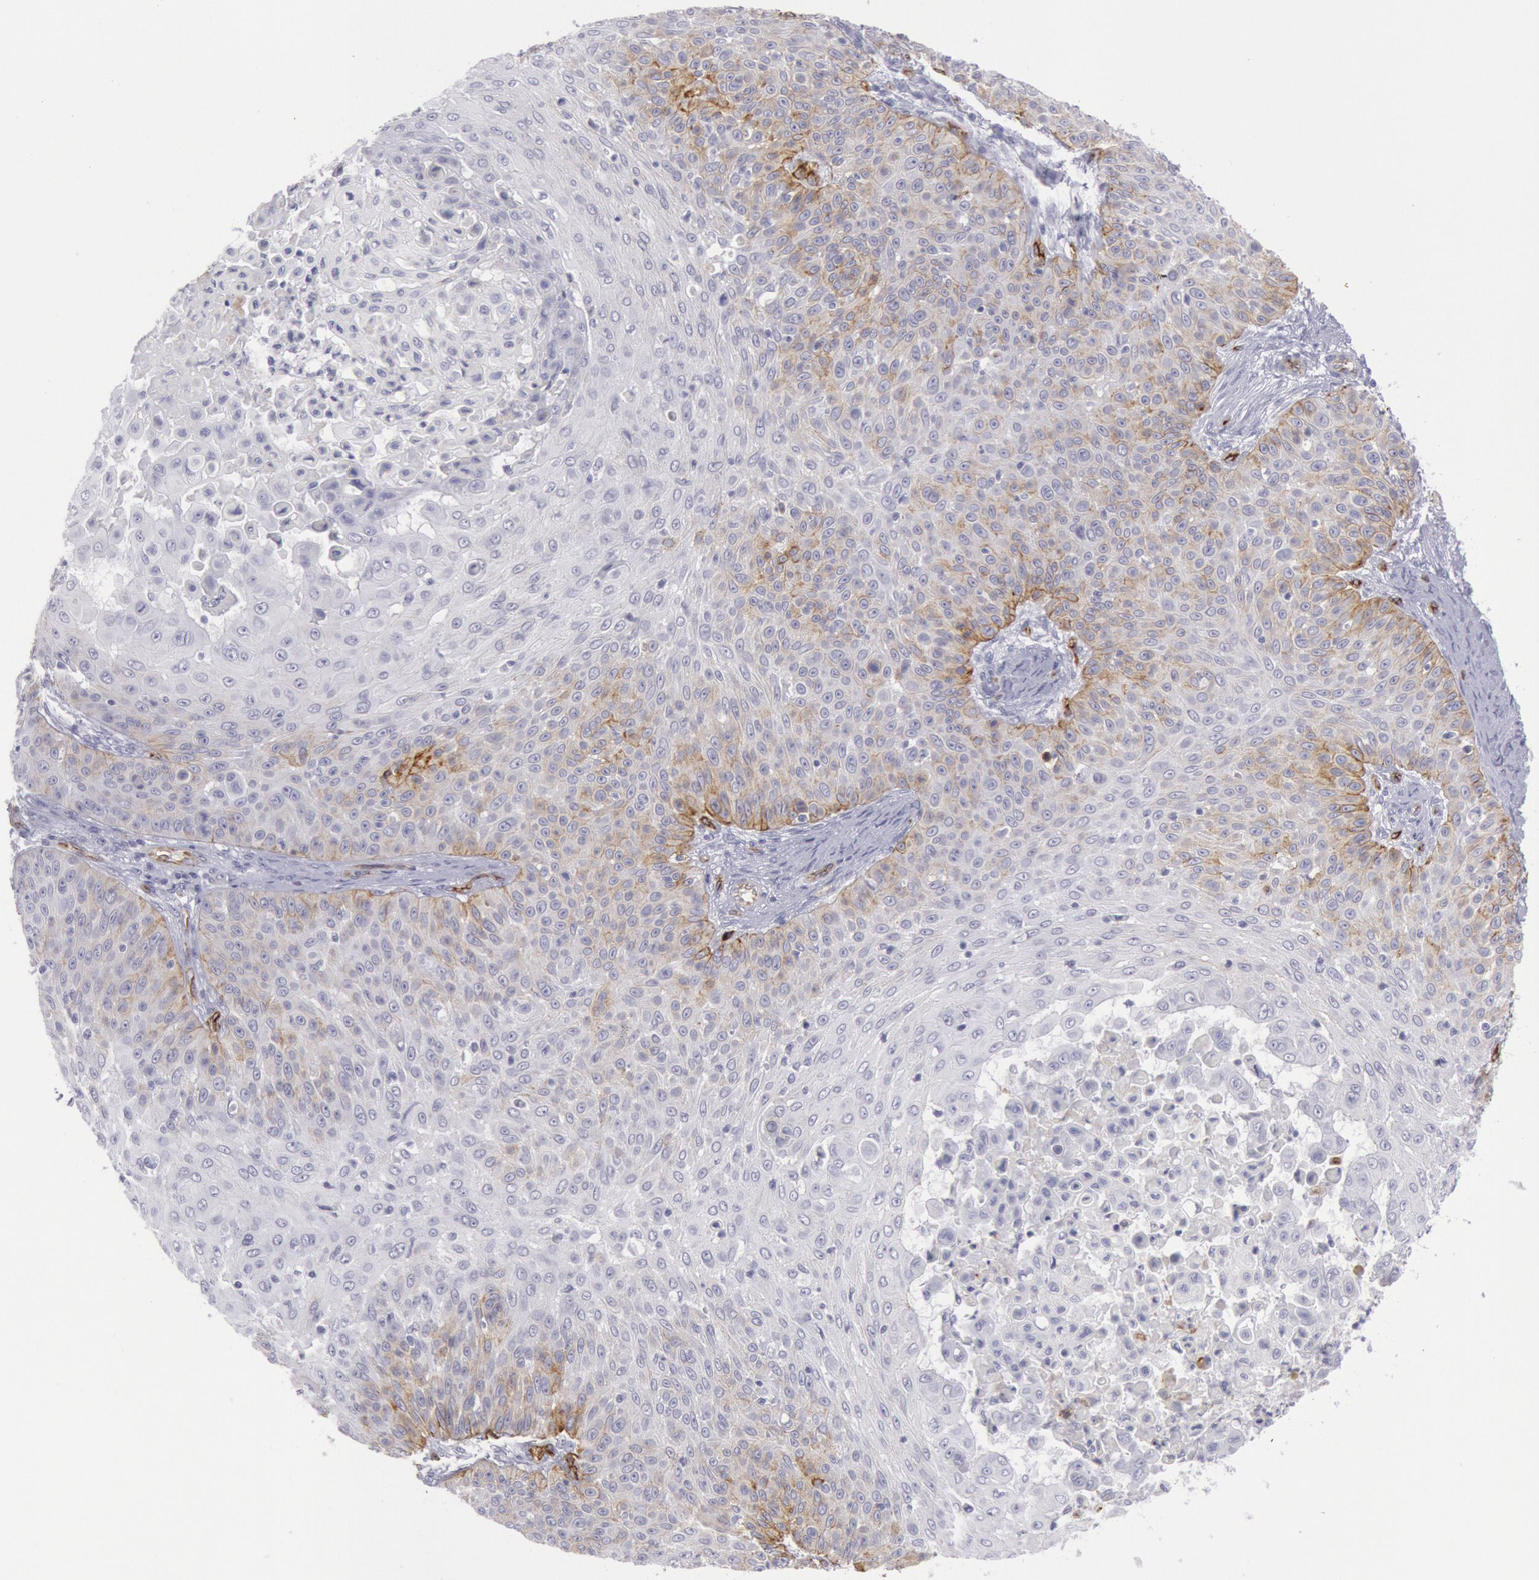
{"staining": {"intensity": "weak", "quantity": "<25%", "location": "cytoplasmic/membranous"}, "tissue": "skin cancer", "cell_type": "Tumor cells", "image_type": "cancer", "snomed": [{"axis": "morphology", "description": "Squamous cell carcinoma, NOS"}, {"axis": "topography", "description": "Skin"}], "caption": "Immunohistochemistry (IHC) histopathology image of human skin cancer (squamous cell carcinoma) stained for a protein (brown), which reveals no positivity in tumor cells. (Immunohistochemistry, brightfield microscopy, high magnification).", "gene": "CDH13", "patient": {"sex": "male", "age": 82}}